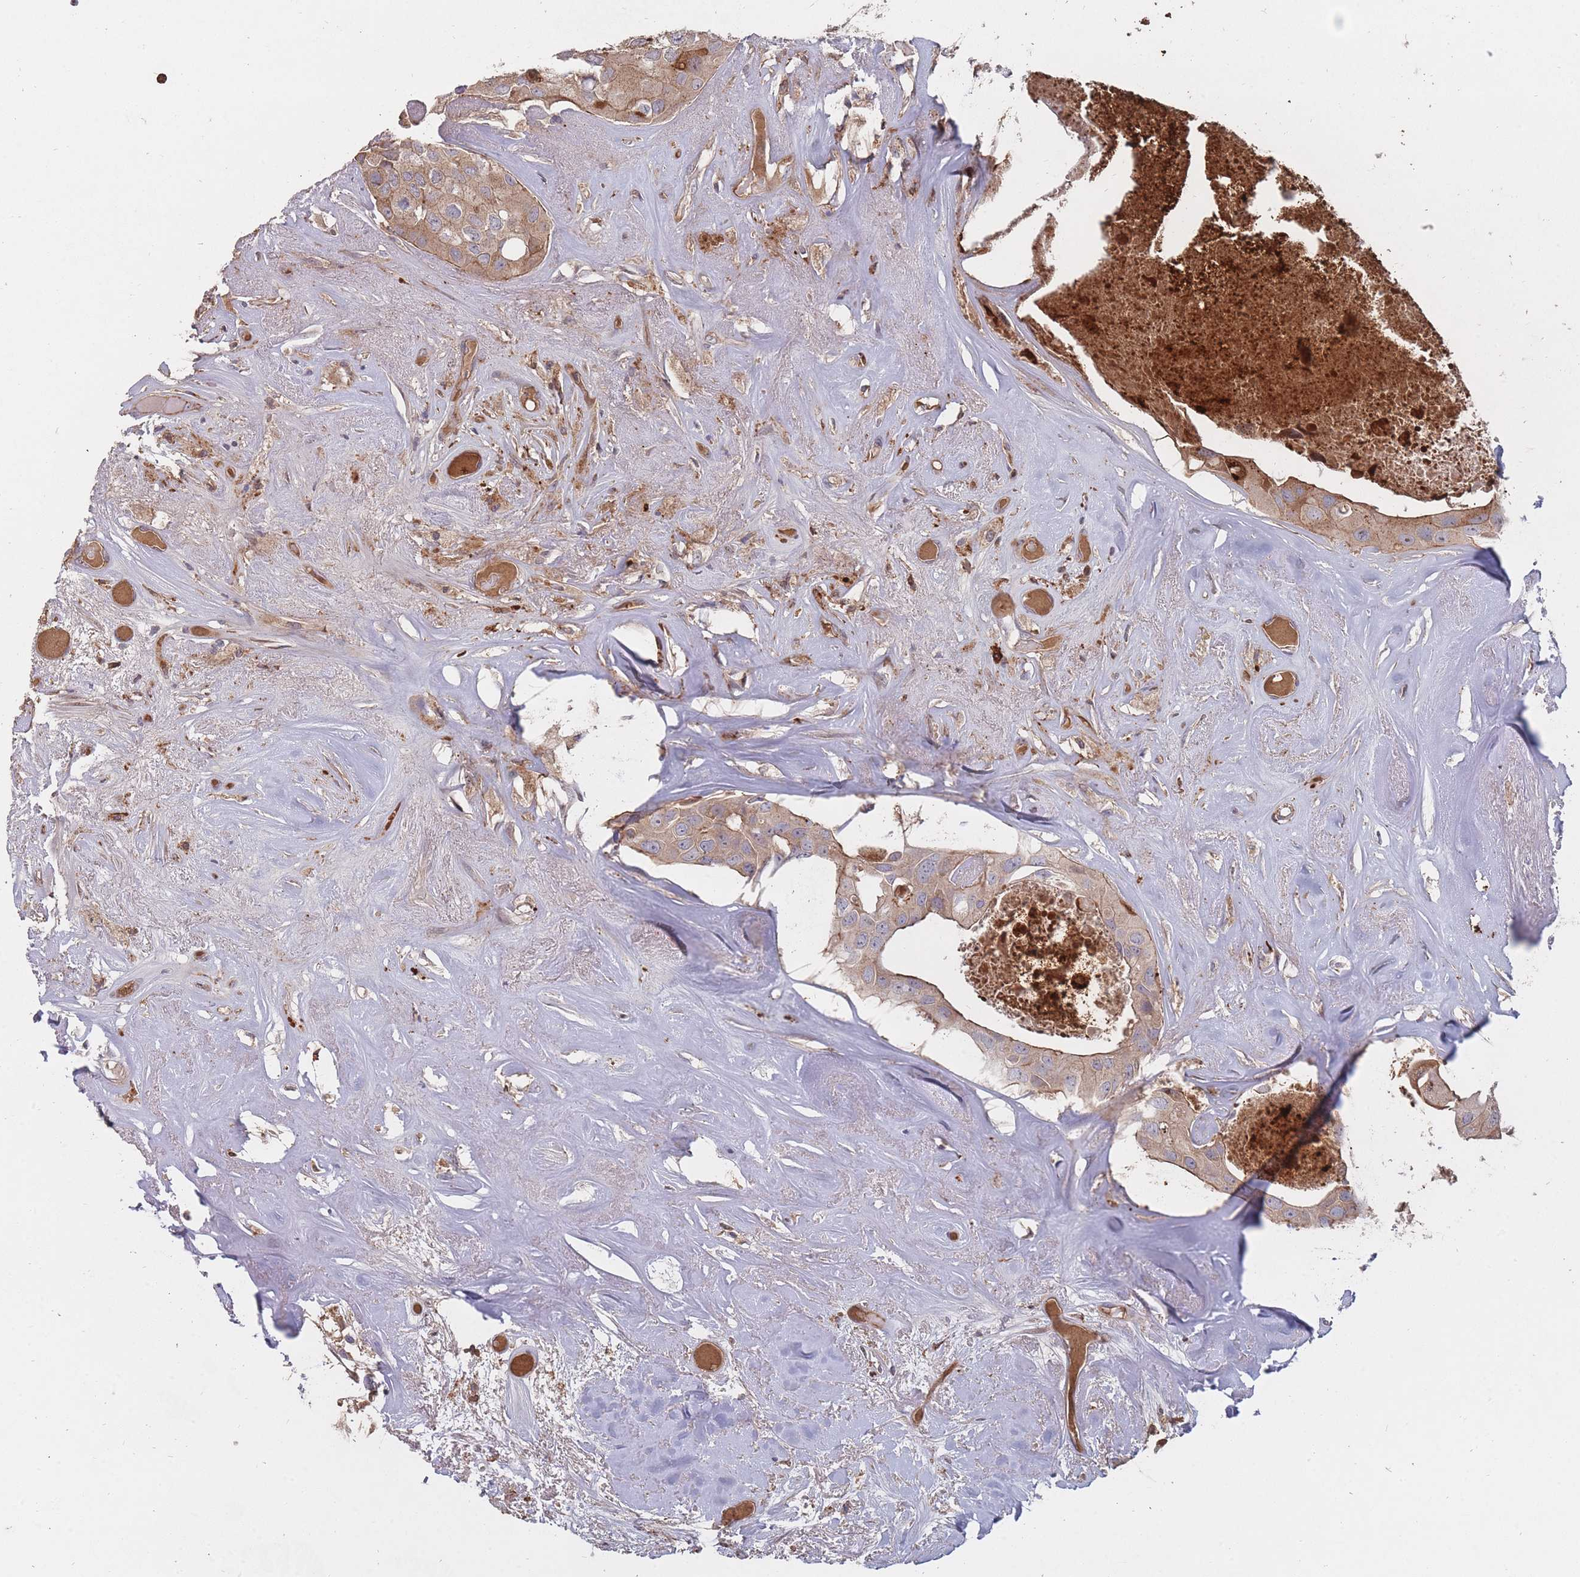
{"staining": {"intensity": "weak", "quantity": ">75%", "location": "cytoplasmic/membranous"}, "tissue": "head and neck cancer", "cell_type": "Tumor cells", "image_type": "cancer", "snomed": [{"axis": "morphology", "description": "Adenocarcinoma, NOS"}, {"axis": "morphology", "description": "Adenocarcinoma, metastatic, NOS"}, {"axis": "topography", "description": "Head-Neck"}], "caption": "Head and neck cancer (adenocarcinoma) stained with IHC demonstrates weak cytoplasmic/membranous expression in about >75% of tumor cells.", "gene": "THSD7B", "patient": {"sex": "male", "age": 75}}